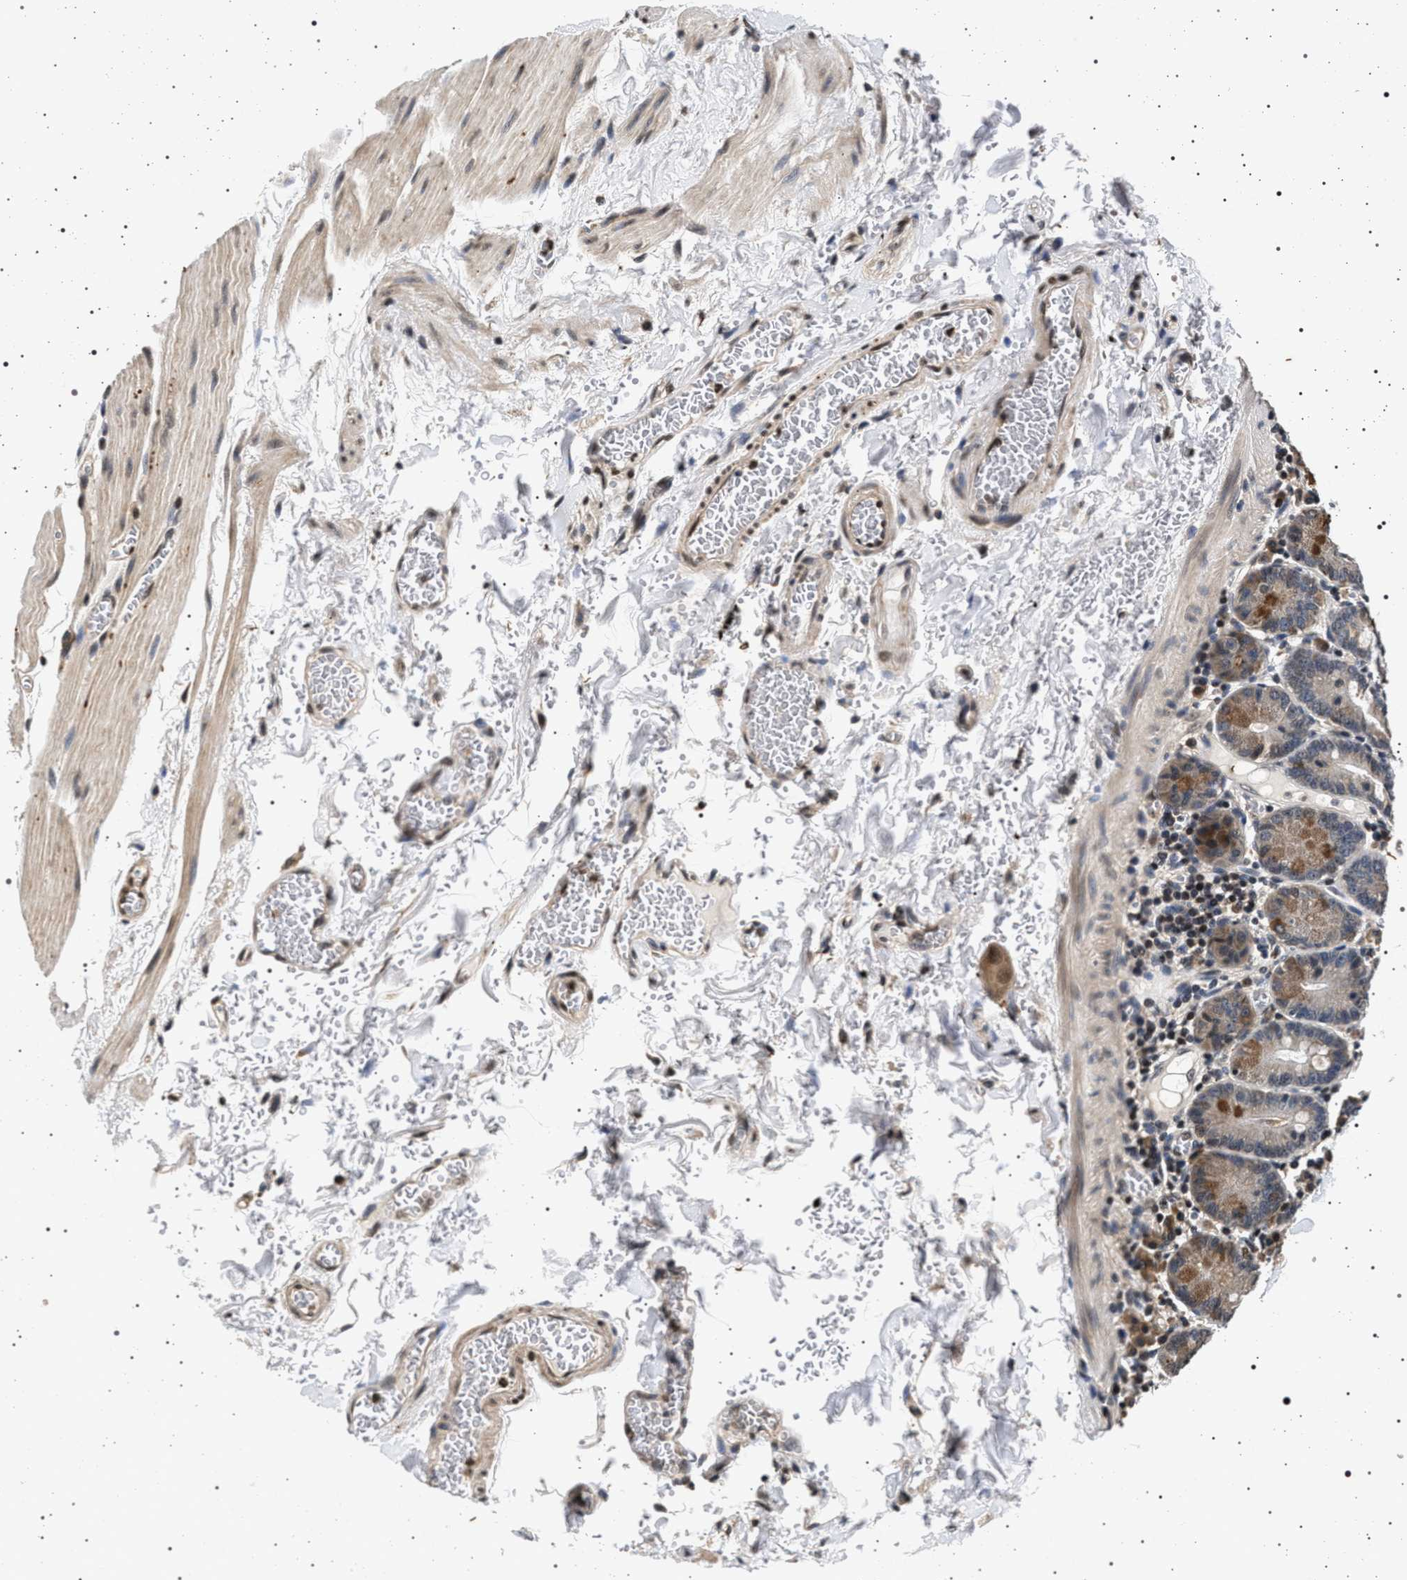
{"staining": {"intensity": "moderate", "quantity": "<25%", "location": "cytoplasmic/membranous"}, "tissue": "small intestine", "cell_type": "Glandular cells", "image_type": "normal", "snomed": [{"axis": "morphology", "description": "Normal tissue, NOS"}, {"axis": "topography", "description": "Small intestine"}], "caption": "High-magnification brightfield microscopy of benign small intestine stained with DAB (3,3'-diaminobenzidine) (brown) and counterstained with hematoxylin (blue). glandular cells exhibit moderate cytoplasmic/membranous expression is appreciated in approximately<25% of cells.", "gene": "CDKN1B", "patient": {"sex": "male", "age": 71}}